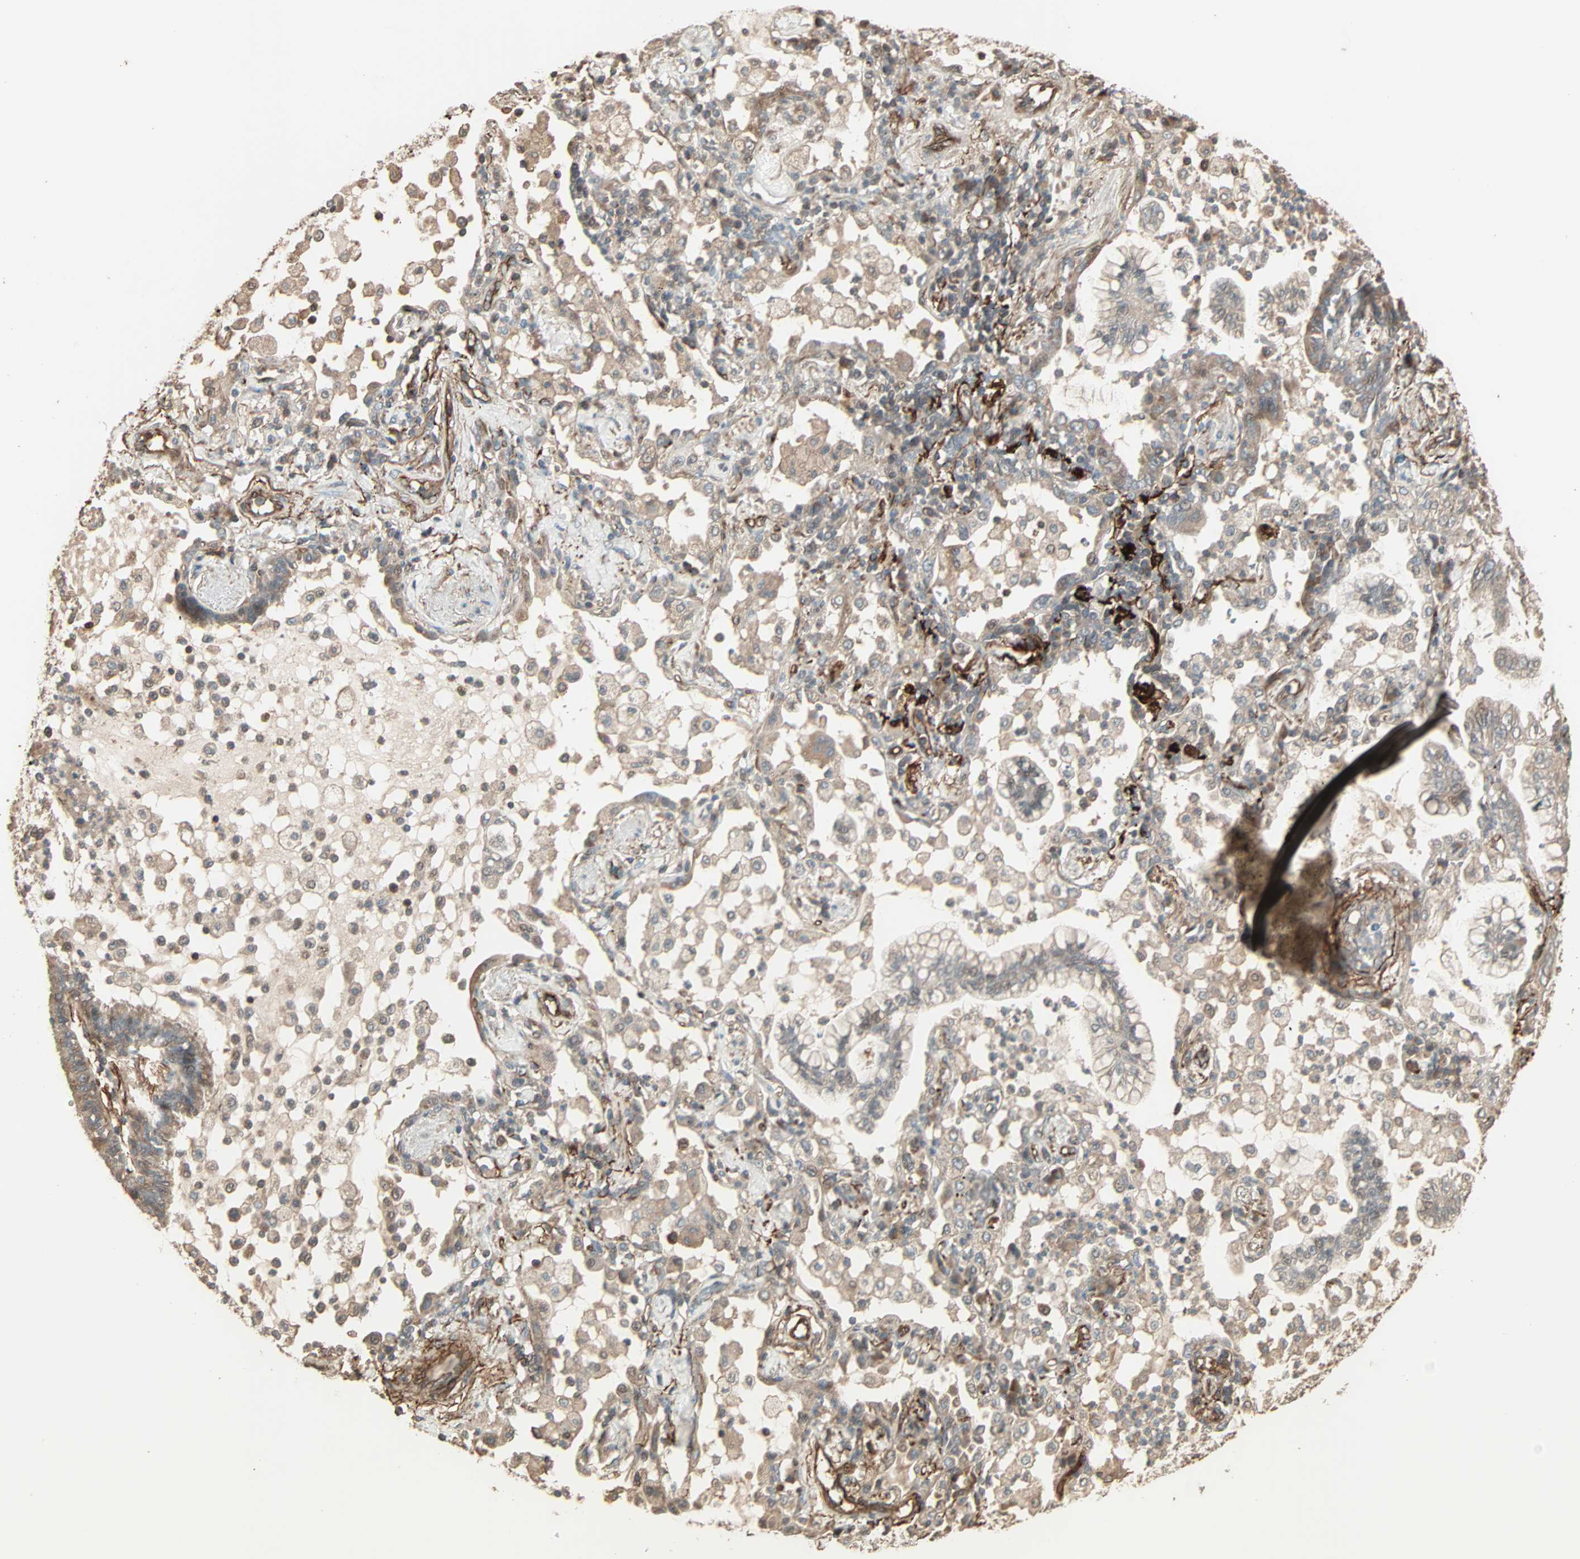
{"staining": {"intensity": "weak", "quantity": ">75%", "location": "cytoplasmic/membranous"}, "tissue": "lung cancer", "cell_type": "Tumor cells", "image_type": "cancer", "snomed": [{"axis": "morphology", "description": "Normal tissue, NOS"}, {"axis": "morphology", "description": "Adenocarcinoma, NOS"}, {"axis": "topography", "description": "Bronchus"}, {"axis": "topography", "description": "Lung"}], "caption": "Lung adenocarcinoma tissue demonstrates weak cytoplasmic/membranous positivity in approximately >75% of tumor cells Ihc stains the protein in brown and the nuclei are stained blue.", "gene": "CALCRL", "patient": {"sex": "female", "age": 70}}